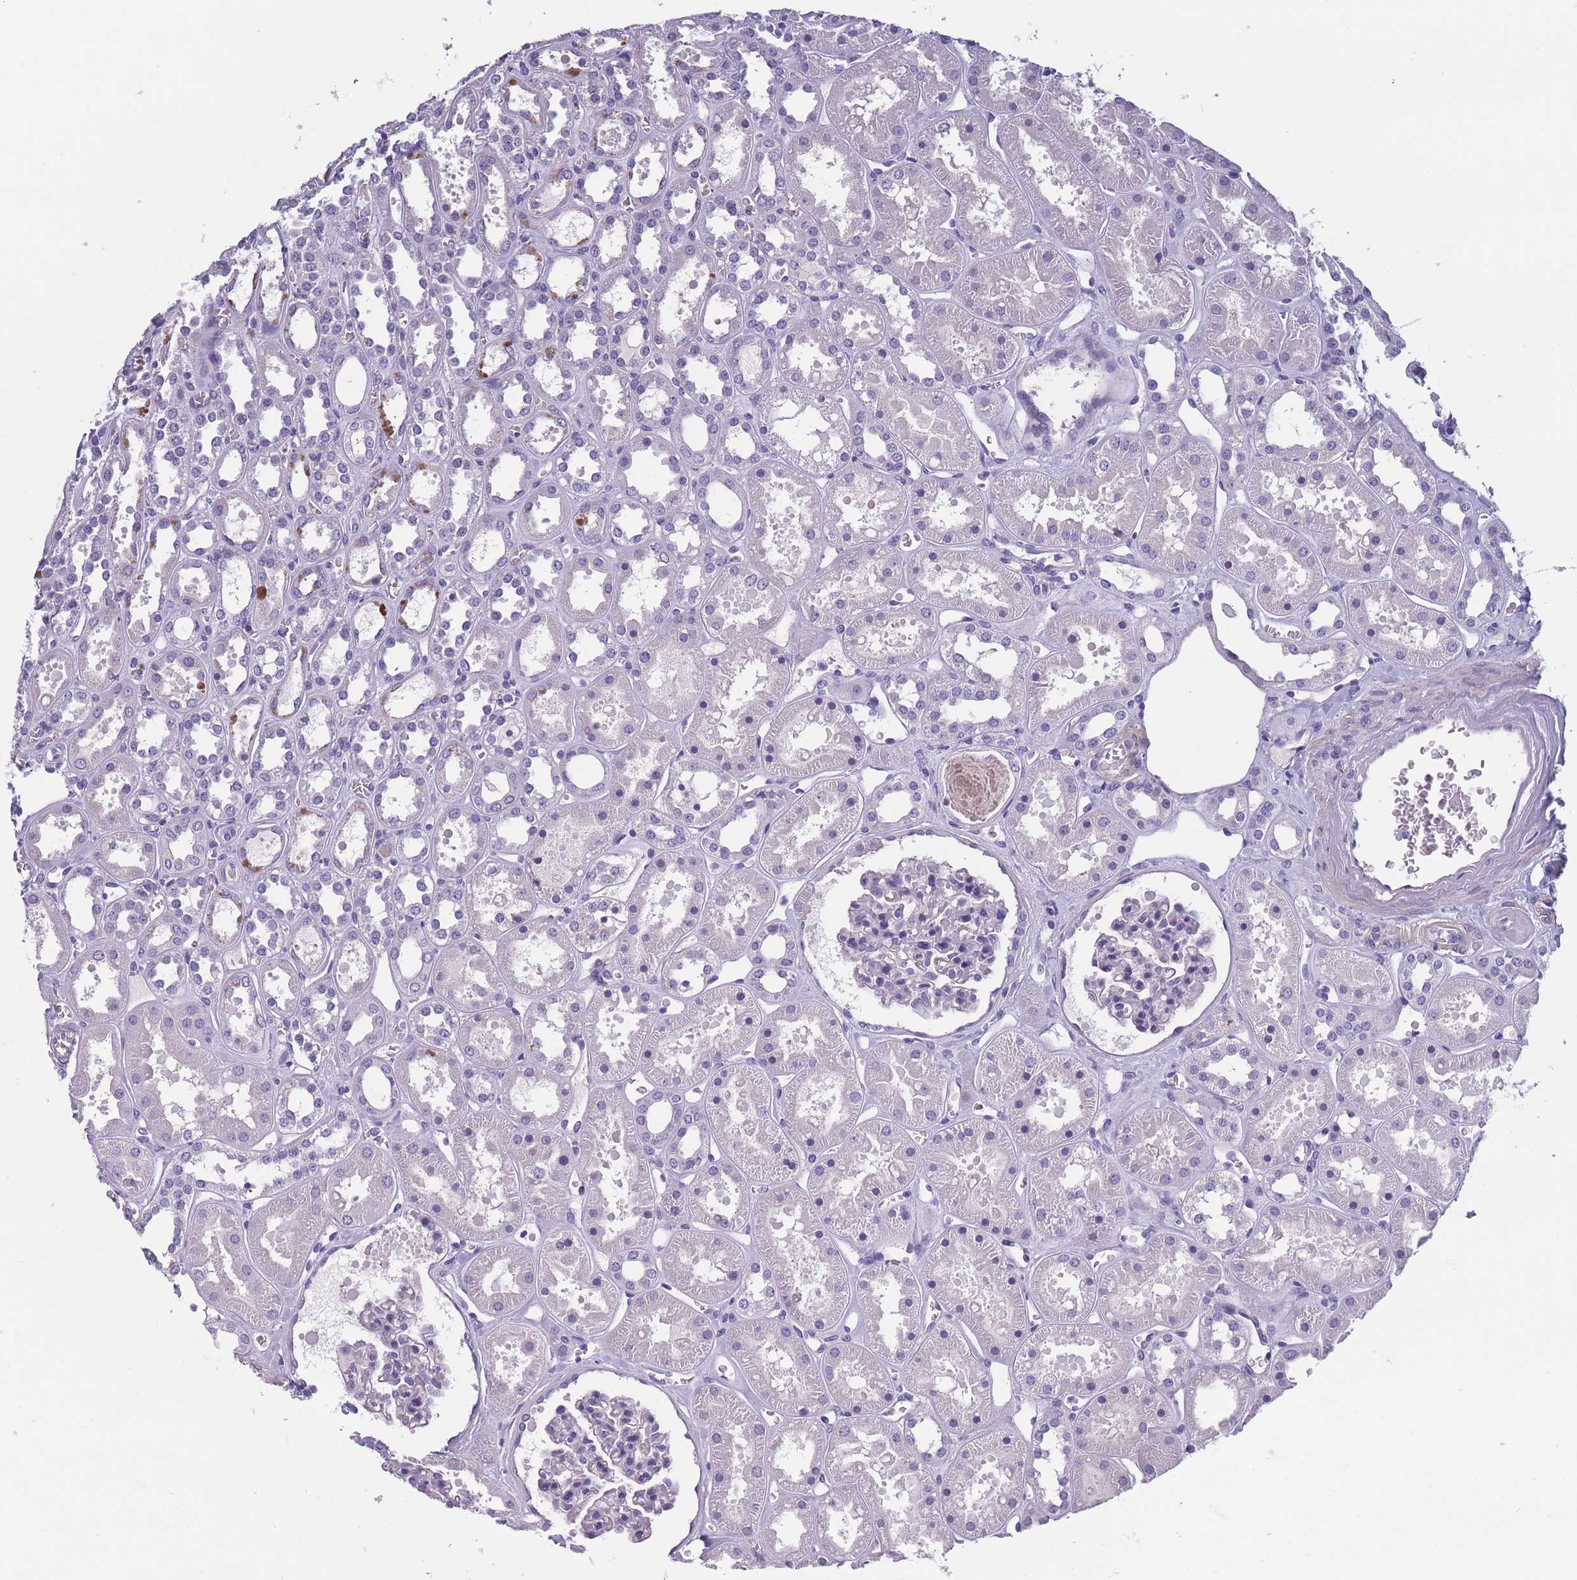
{"staining": {"intensity": "negative", "quantity": "none", "location": "none"}, "tissue": "kidney", "cell_type": "Cells in glomeruli", "image_type": "normal", "snomed": [{"axis": "morphology", "description": "Normal tissue, NOS"}, {"axis": "topography", "description": "Kidney"}], "caption": "DAB (3,3'-diaminobenzidine) immunohistochemical staining of unremarkable human kidney reveals no significant staining in cells in glomeruli.", "gene": "OR4C5", "patient": {"sex": "female", "age": 41}}